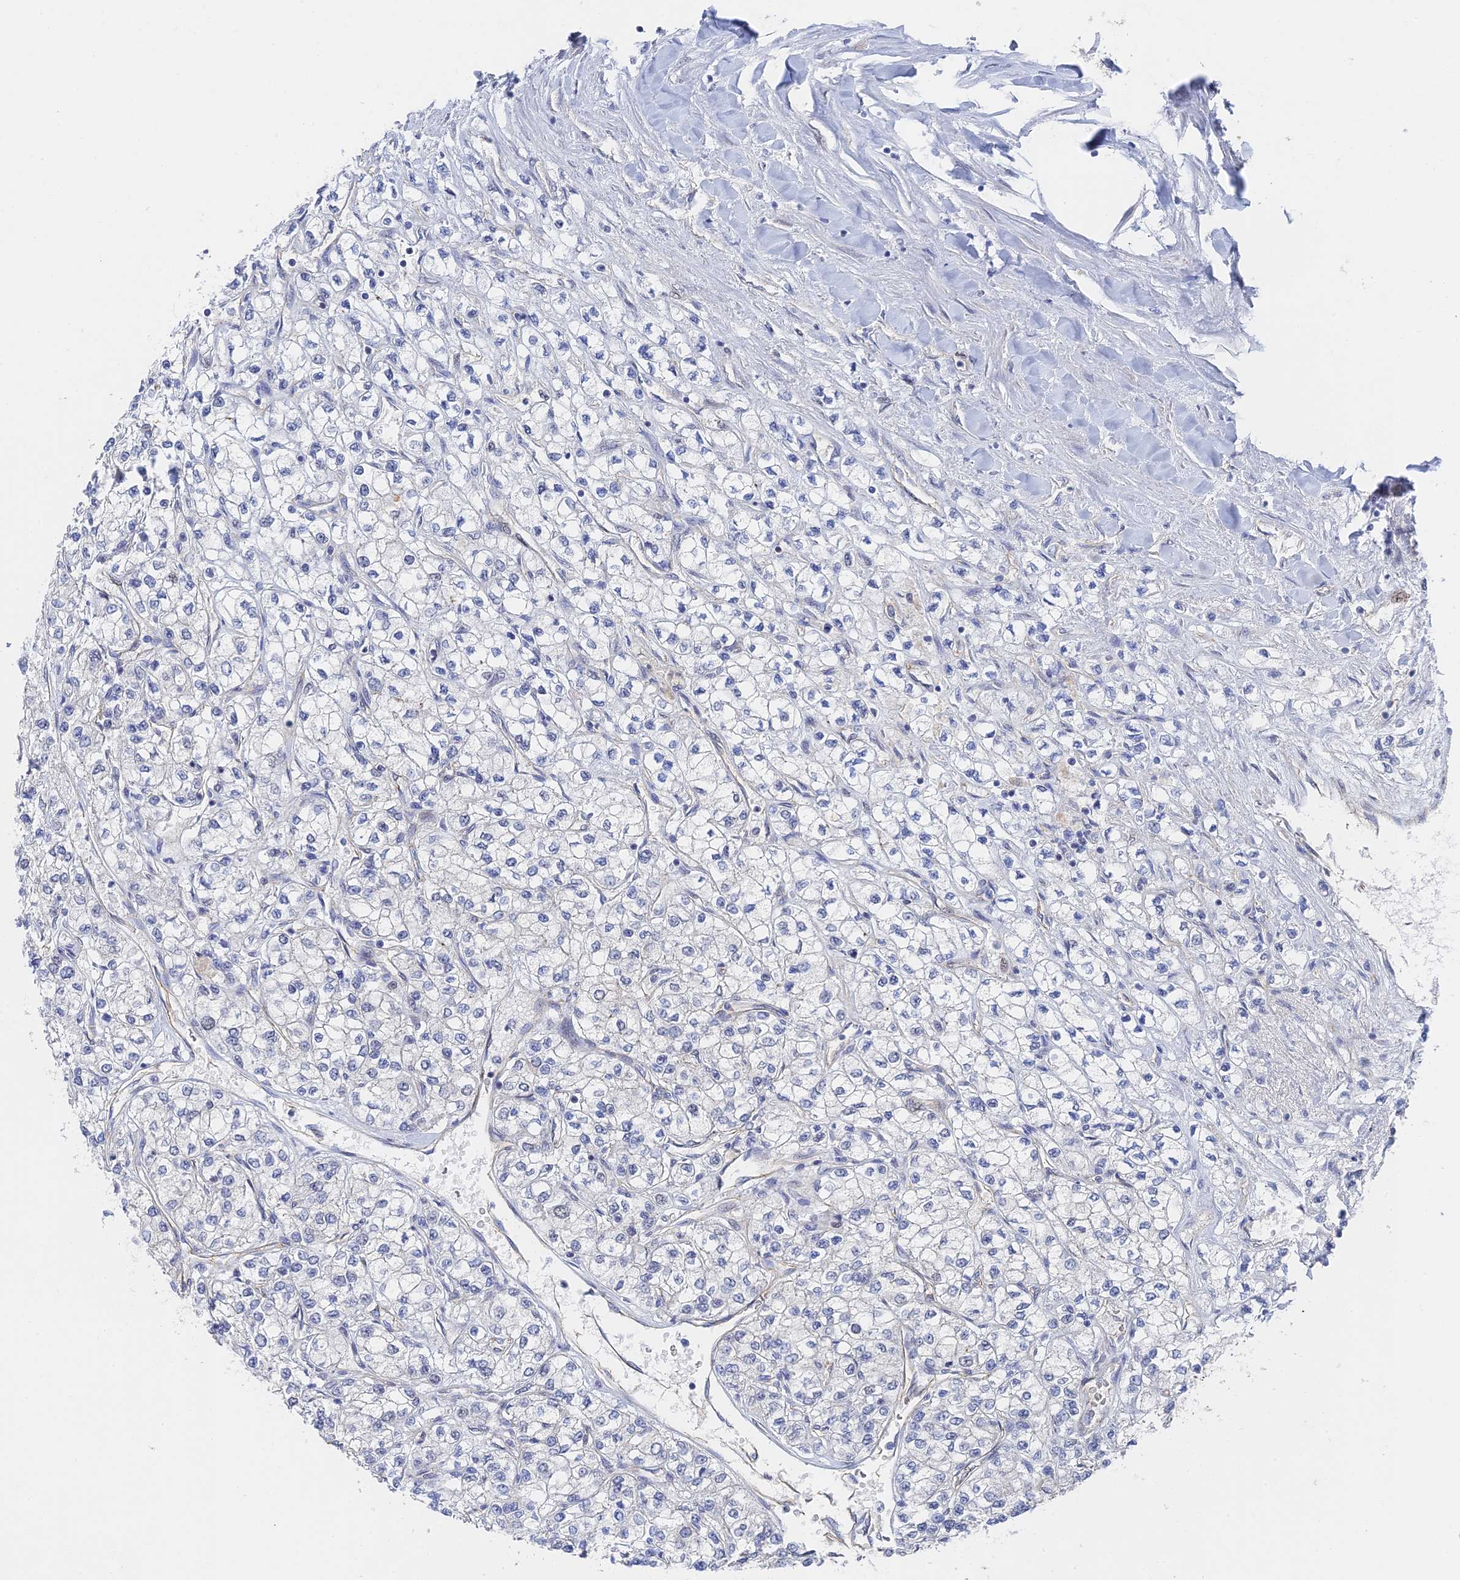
{"staining": {"intensity": "negative", "quantity": "none", "location": "none"}, "tissue": "renal cancer", "cell_type": "Tumor cells", "image_type": "cancer", "snomed": [{"axis": "morphology", "description": "Adenocarcinoma, NOS"}, {"axis": "topography", "description": "Kidney"}], "caption": "Protein analysis of renal adenocarcinoma shows no significant staining in tumor cells. (Stains: DAB immunohistochemistry (IHC) with hematoxylin counter stain, Microscopy: brightfield microscopy at high magnification).", "gene": "CFAP92", "patient": {"sex": "male", "age": 80}}